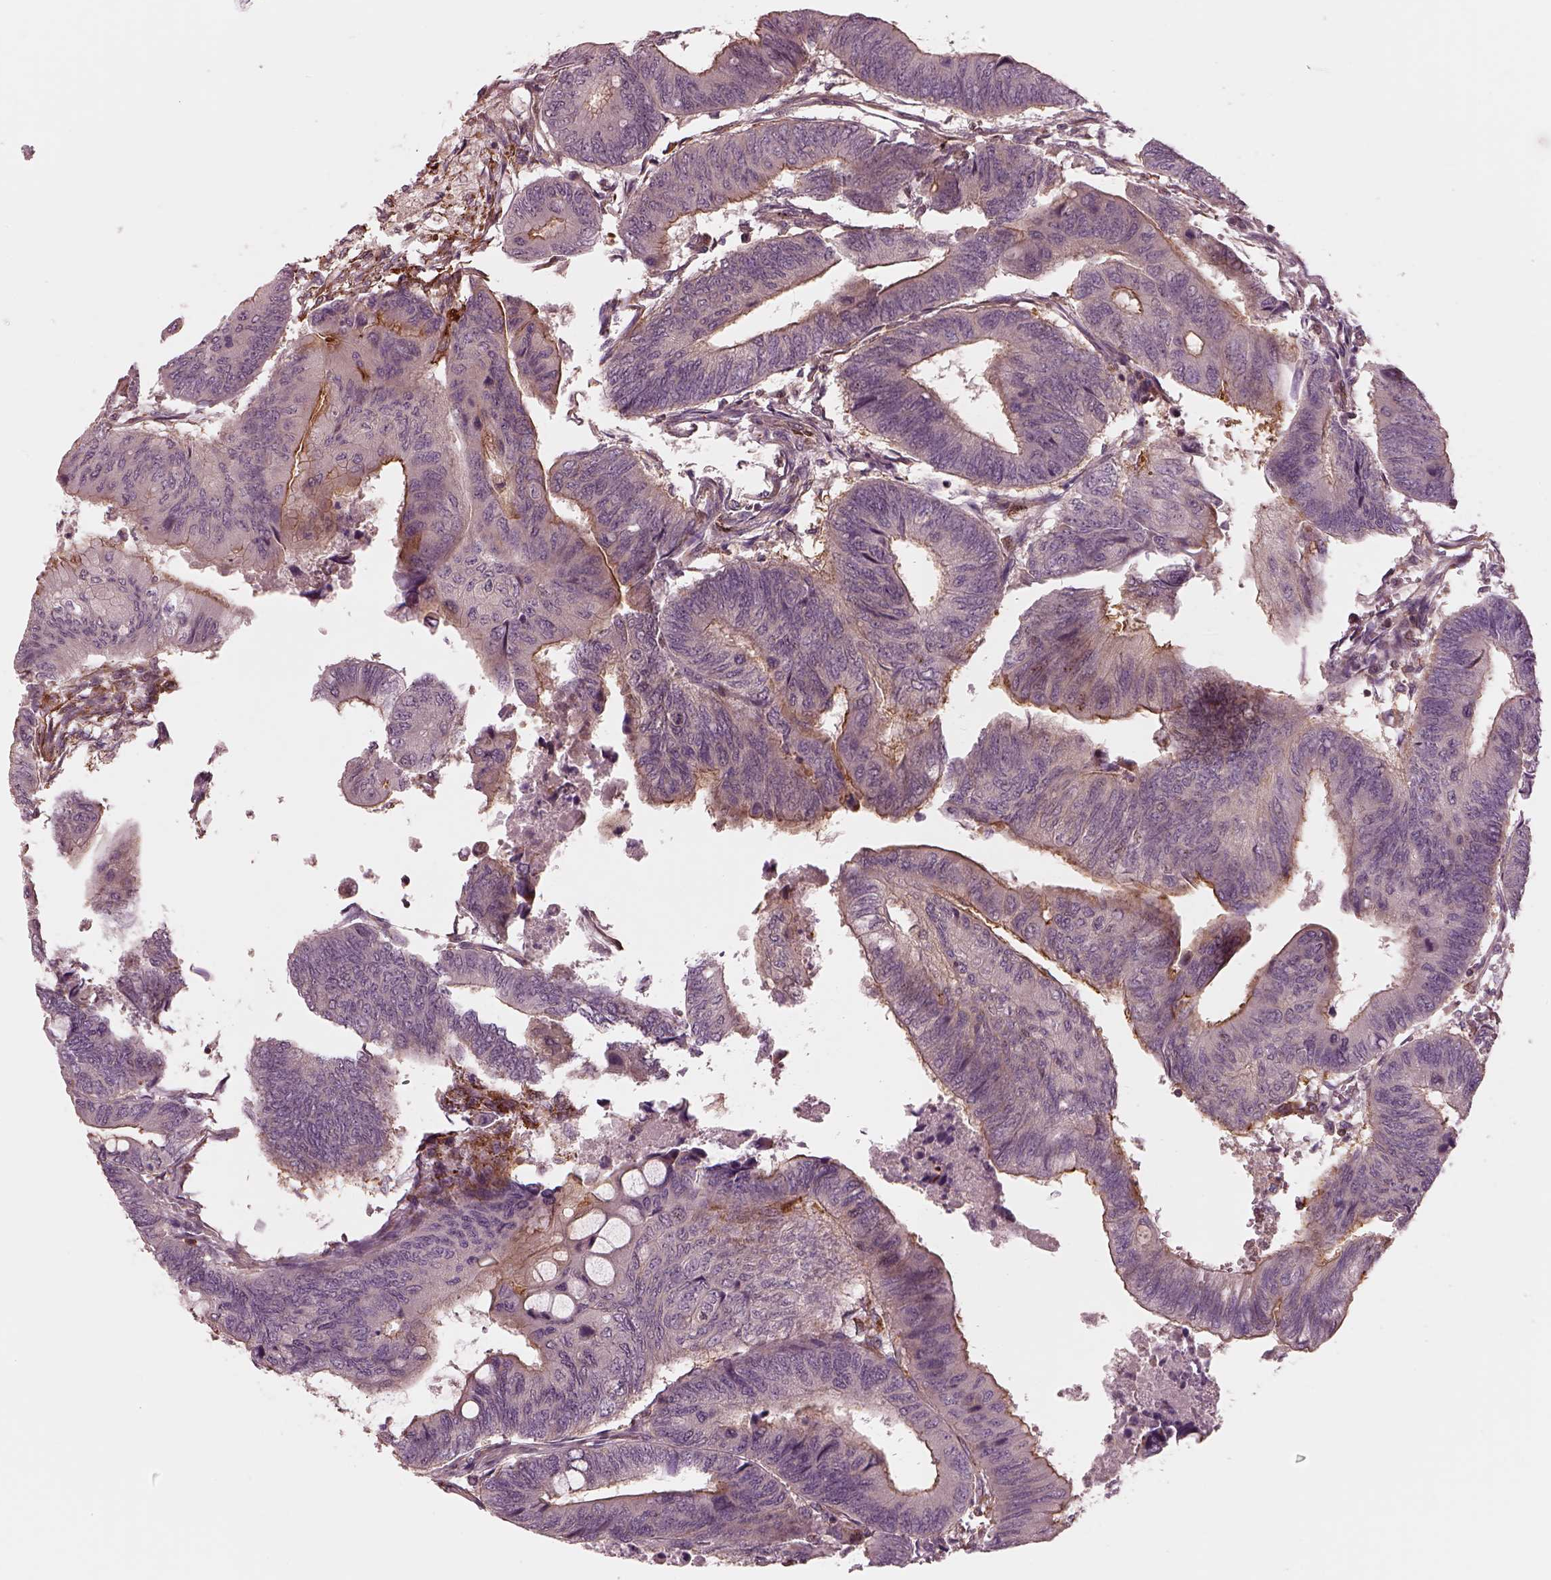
{"staining": {"intensity": "strong", "quantity": "<25%", "location": "cytoplasmic/membranous"}, "tissue": "colorectal cancer", "cell_type": "Tumor cells", "image_type": "cancer", "snomed": [{"axis": "morphology", "description": "Normal tissue, NOS"}, {"axis": "morphology", "description": "Adenocarcinoma, NOS"}, {"axis": "topography", "description": "Rectum"}, {"axis": "topography", "description": "Peripheral nerve tissue"}], "caption": "An IHC micrograph of tumor tissue is shown. Protein staining in brown highlights strong cytoplasmic/membranous positivity in colorectal cancer (adenocarcinoma) within tumor cells.", "gene": "FAM107B", "patient": {"sex": "male", "age": 92}}